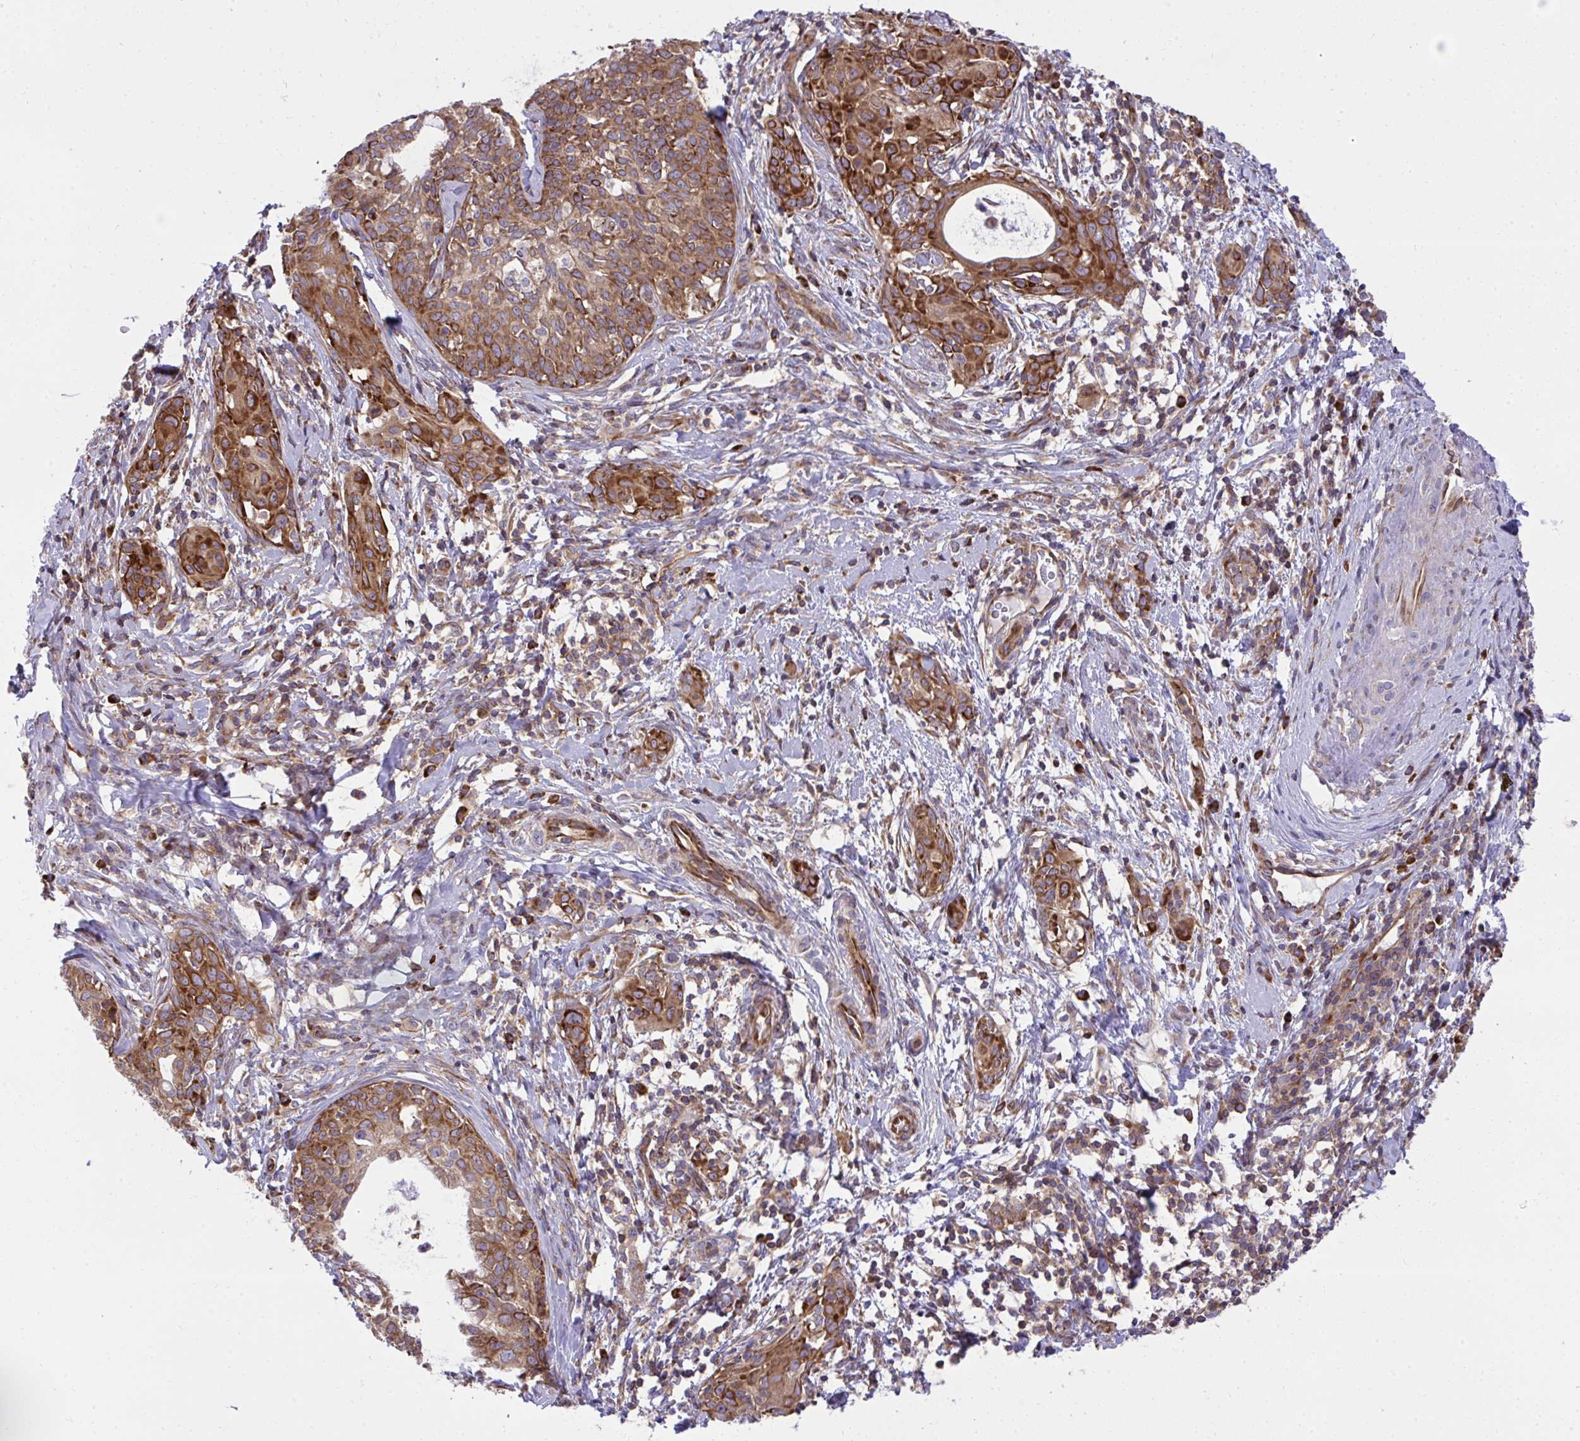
{"staining": {"intensity": "moderate", "quantity": ">75%", "location": "cytoplasmic/membranous"}, "tissue": "cervical cancer", "cell_type": "Tumor cells", "image_type": "cancer", "snomed": [{"axis": "morphology", "description": "Squamous cell carcinoma, NOS"}, {"axis": "topography", "description": "Cervix"}], "caption": "Immunohistochemical staining of human cervical cancer exhibits moderate cytoplasmic/membranous protein positivity in approximately >75% of tumor cells.", "gene": "NMNAT3", "patient": {"sex": "female", "age": 52}}